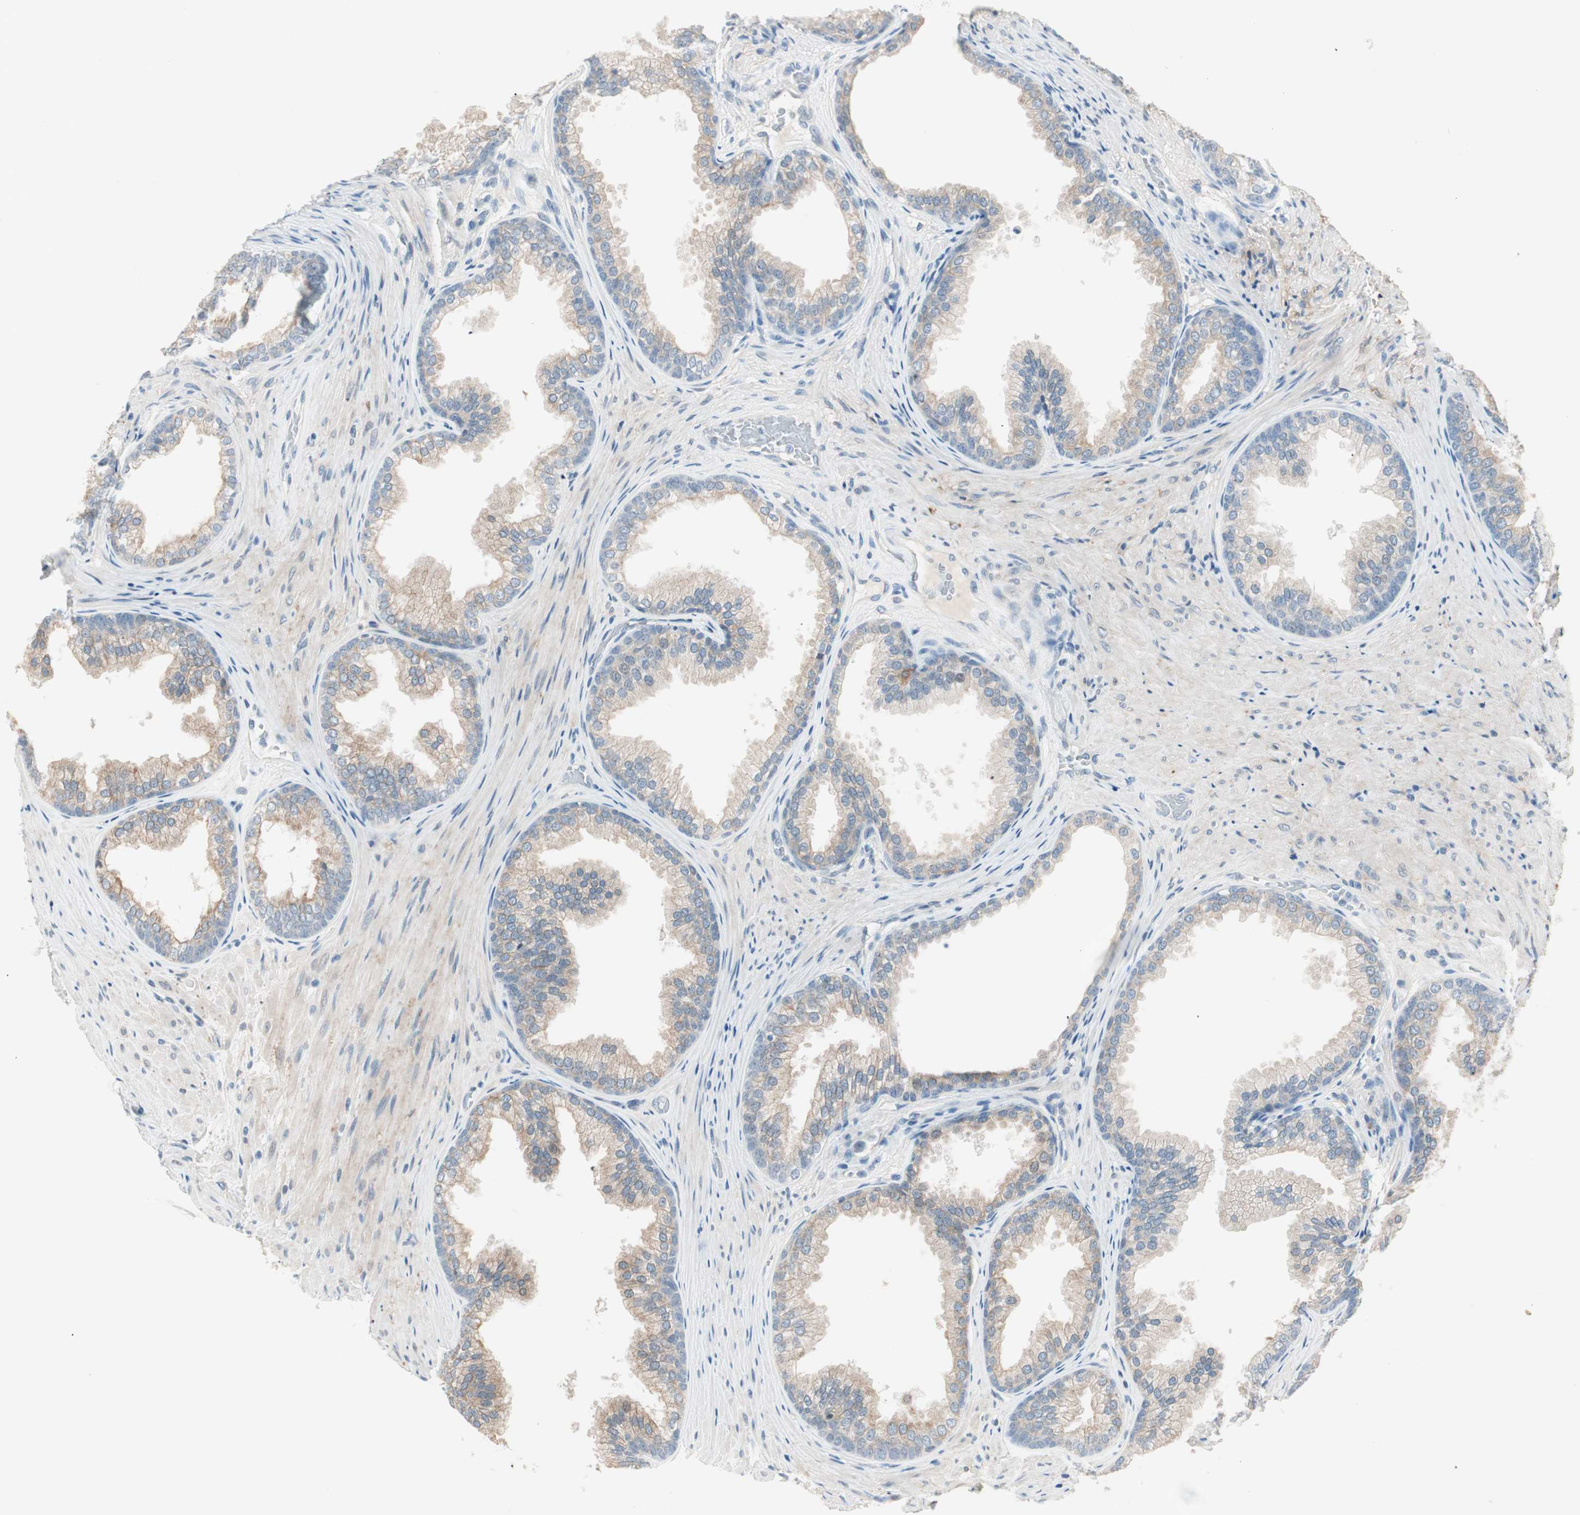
{"staining": {"intensity": "weak", "quantity": ">75%", "location": "cytoplasmic/membranous"}, "tissue": "prostate", "cell_type": "Glandular cells", "image_type": "normal", "snomed": [{"axis": "morphology", "description": "Normal tissue, NOS"}, {"axis": "topography", "description": "Prostate"}], "caption": "A high-resolution micrograph shows immunohistochemistry staining of benign prostate, which demonstrates weak cytoplasmic/membranous positivity in about >75% of glandular cells. (DAB IHC with brightfield microscopy, high magnification).", "gene": "GNAO1", "patient": {"sex": "male", "age": 76}}